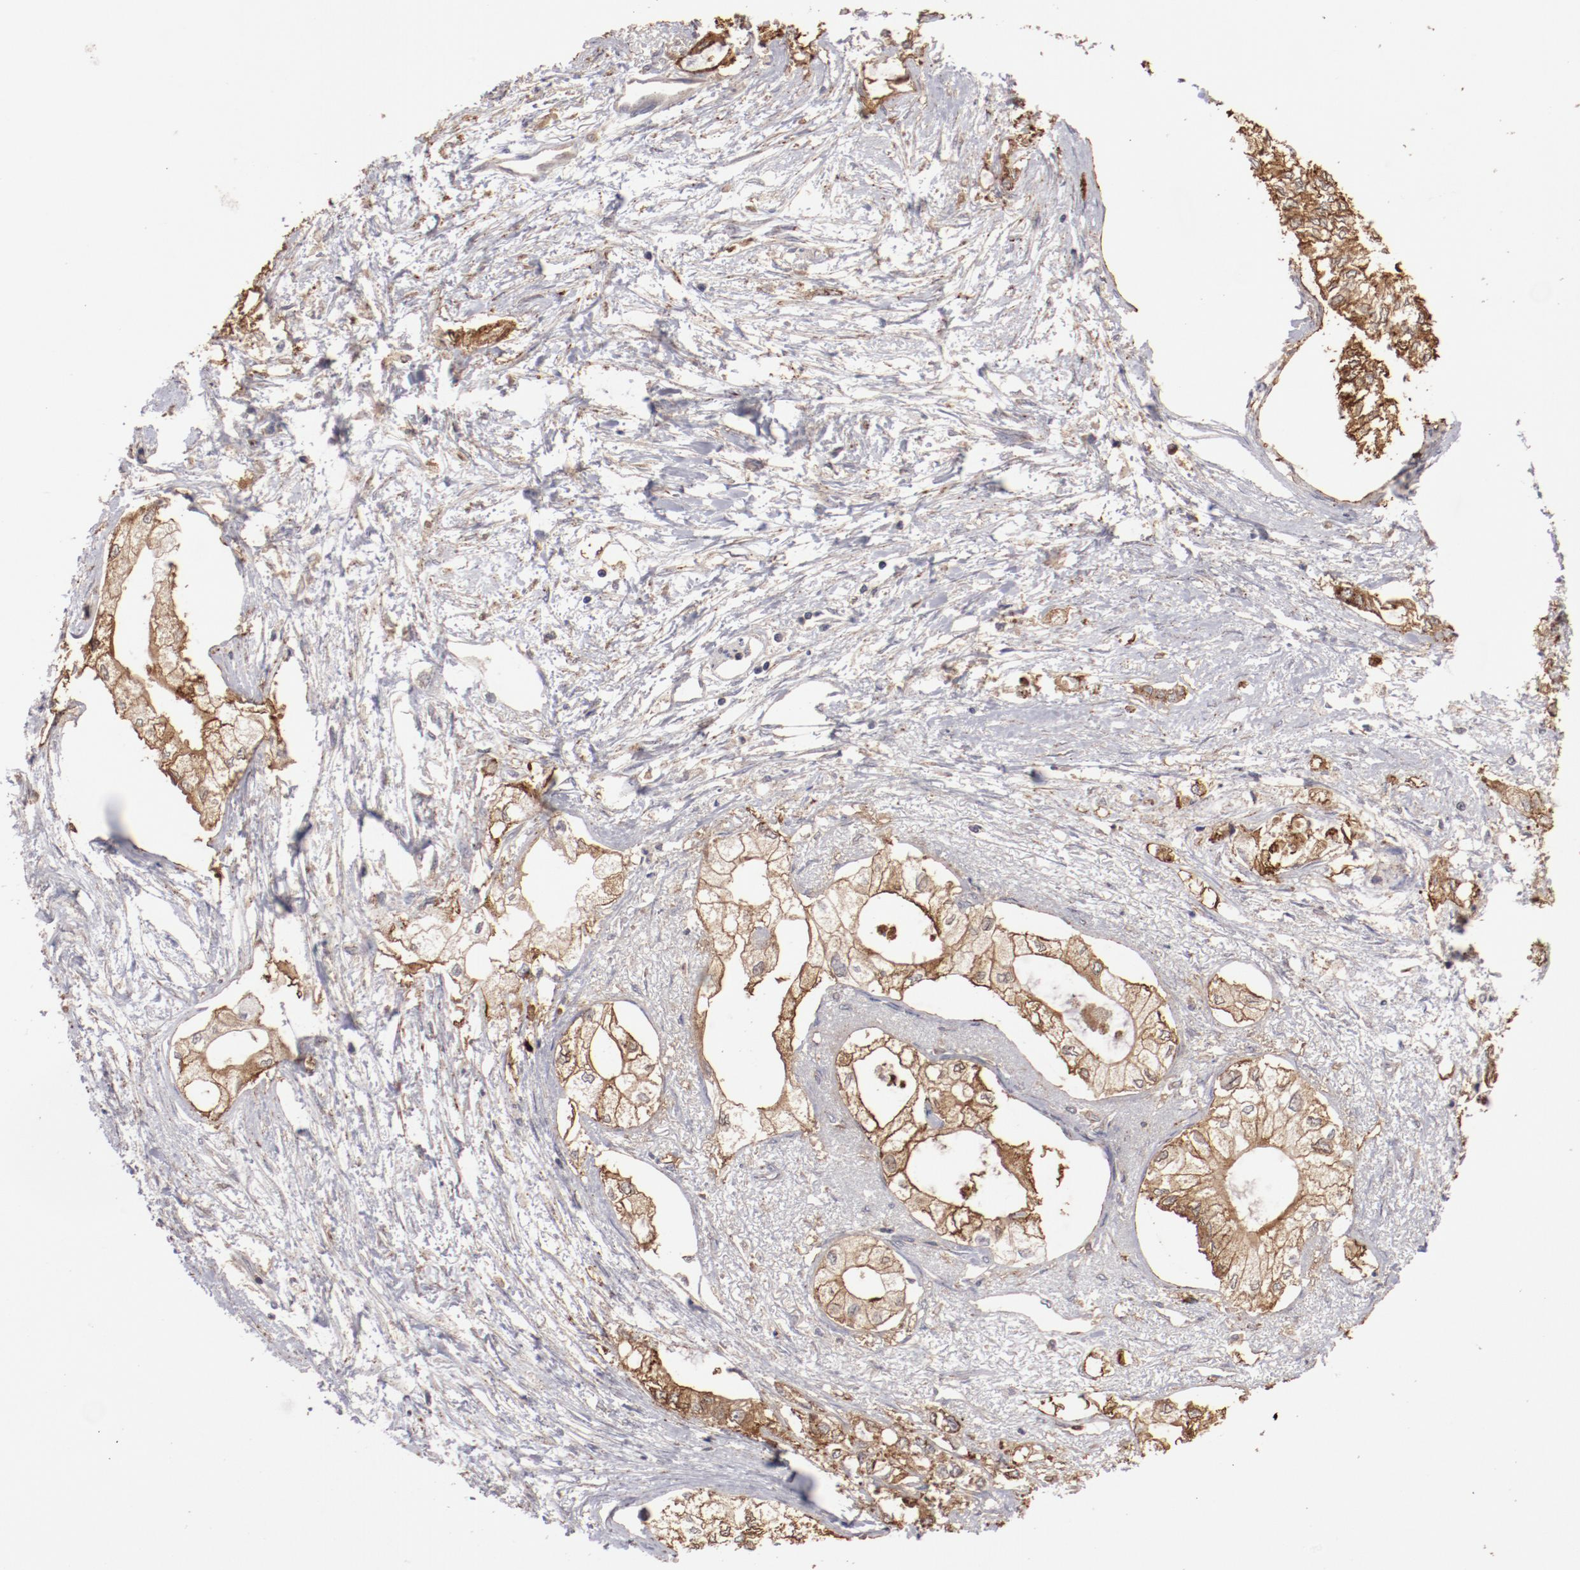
{"staining": {"intensity": "moderate", "quantity": ">75%", "location": "cytoplasmic/membranous"}, "tissue": "pancreatic cancer", "cell_type": "Tumor cells", "image_type": "cancer", "snomed": [{"axis": "morphology", "description": "Adenocarcinoma, NOS"}, {"axis": "topography", "description": "Pancreas"}], "caption": "DAB (3,3'-diaminobenzidine) immunohistochemical staining of adenocarcinoma (pancreatic) shows moderate cytoplasmic/membranous protein positivity in about >75% of tumor cells. The protein is shown in brown color, while the nuclei are stained blue.", "gene": "LRRC75B", "patient": {"sex": "male", "age": 79}}